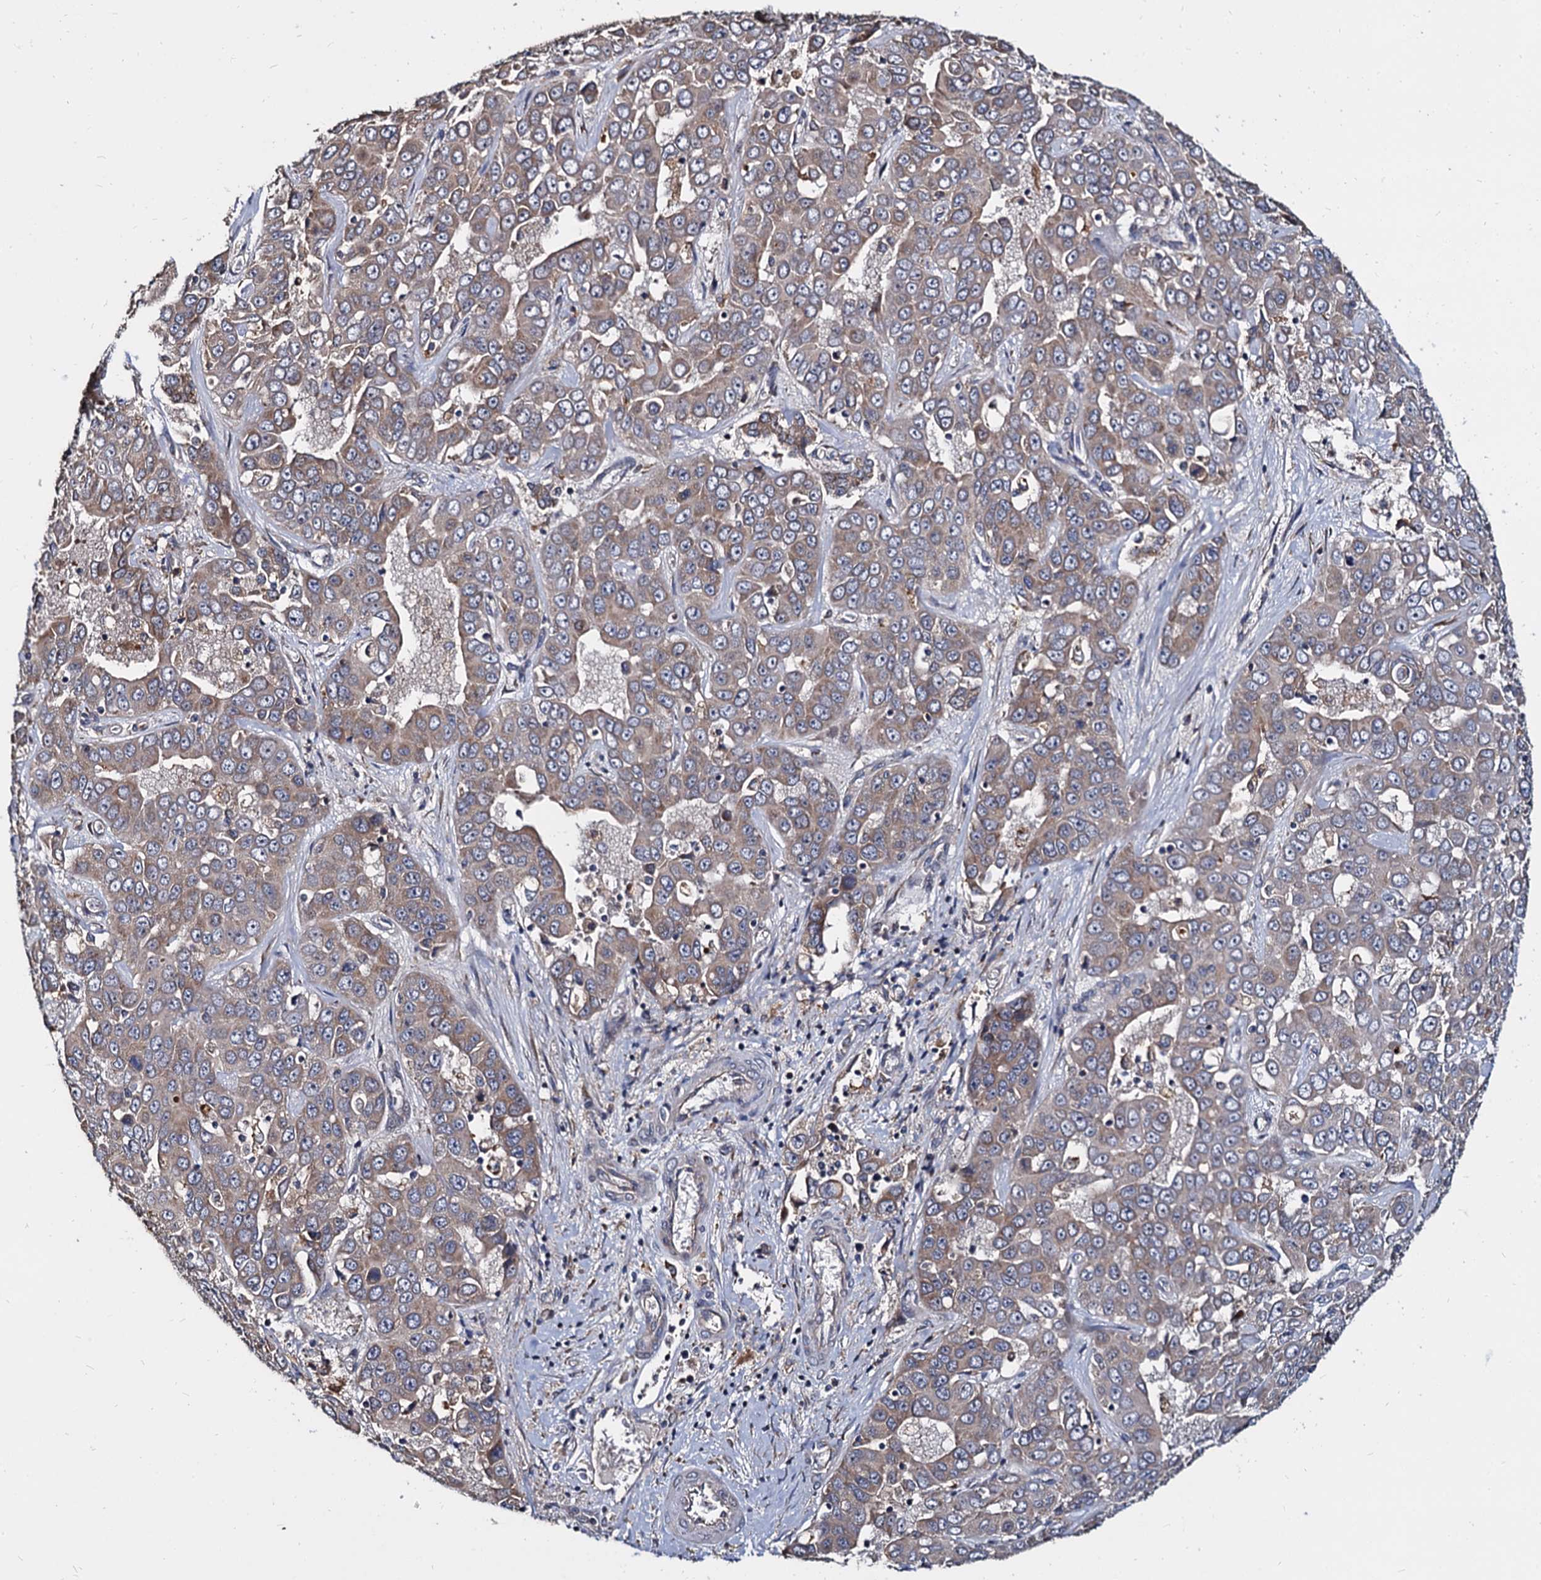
{"staining": {"intensity": "weak", "quantity": ">75%", "location": "cytoplasmic/membranous"}, "tissue": "liver cancer", "cell_type": "Tumor cells", "image_type": "cancer", "snomed": [{"axis": "morphology", "description": "Cholangiocarcinoma"}, {"axis": "topography", "description": "Liver"}], "caption": "Immunohistochemical staining of liver cancer (cholangiocarcinoma) displays low levels of weak cytoplasmic/membranous expression in approximately >75% of tumor cells.", "gene": "WWC3", "patient": {"sex": "female", "age": 52}}